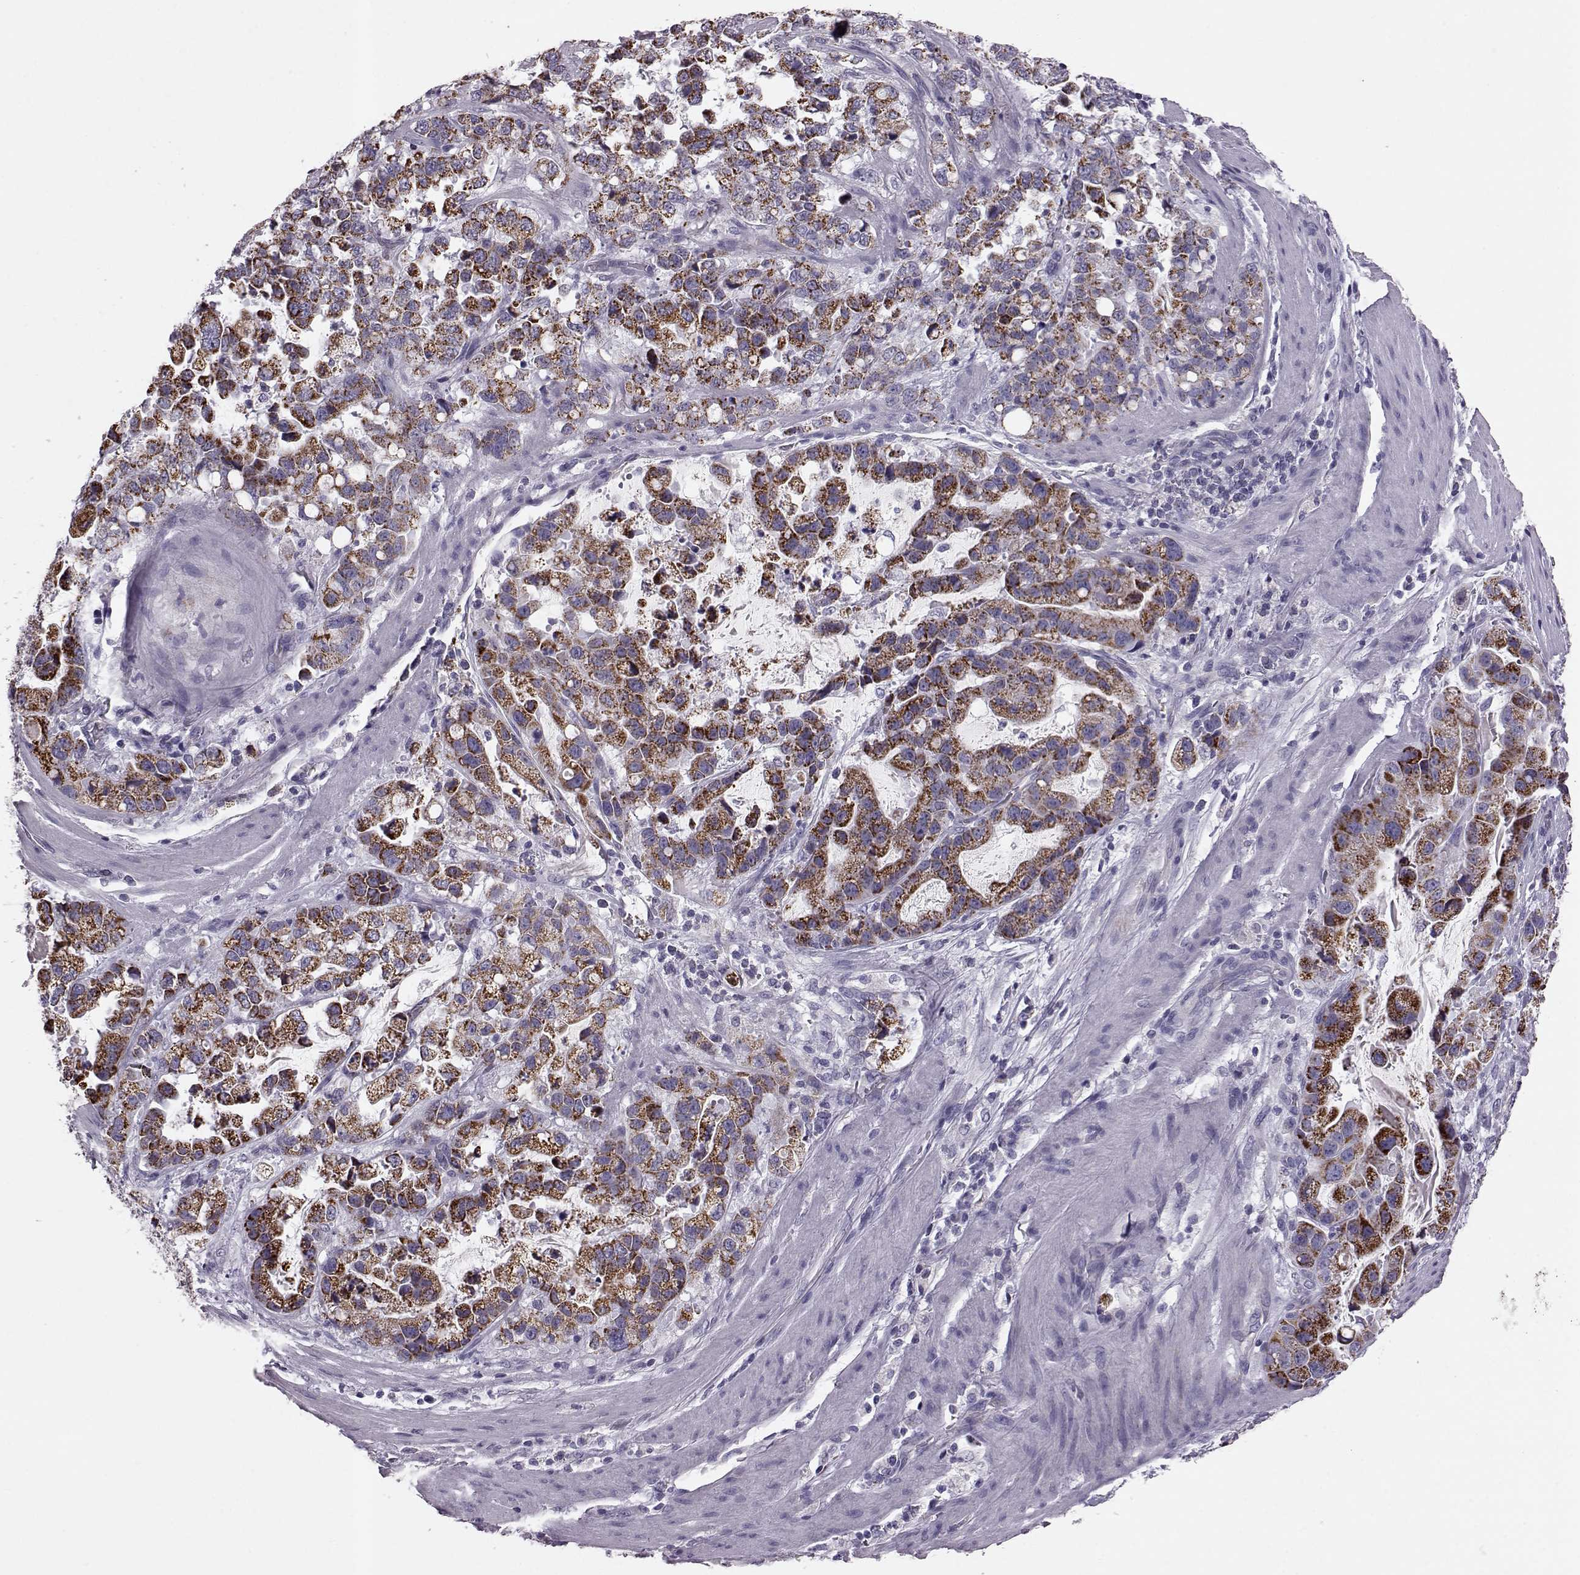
{"staining": {"intensity": "strong", "quantity": ">75%", "location": "cytoplasmic/membranous"}, "tissue": "stomach cancer", "cell_type": "Tumor cells", "image_type": "cancer", "snomed": [{"axis": "morphology", "description": "Adenocarcinoma, NOS"}, {"axis": "topography", "description": "Stomach"}], "caption": "A histopathology image of human stomach adenocarcinoma stained for a protein shows strong cytoplasmic/membranous brown staining in tumor cells.", "gene": "RIMS2", "patient": {"sex": "male", "age": 59}}